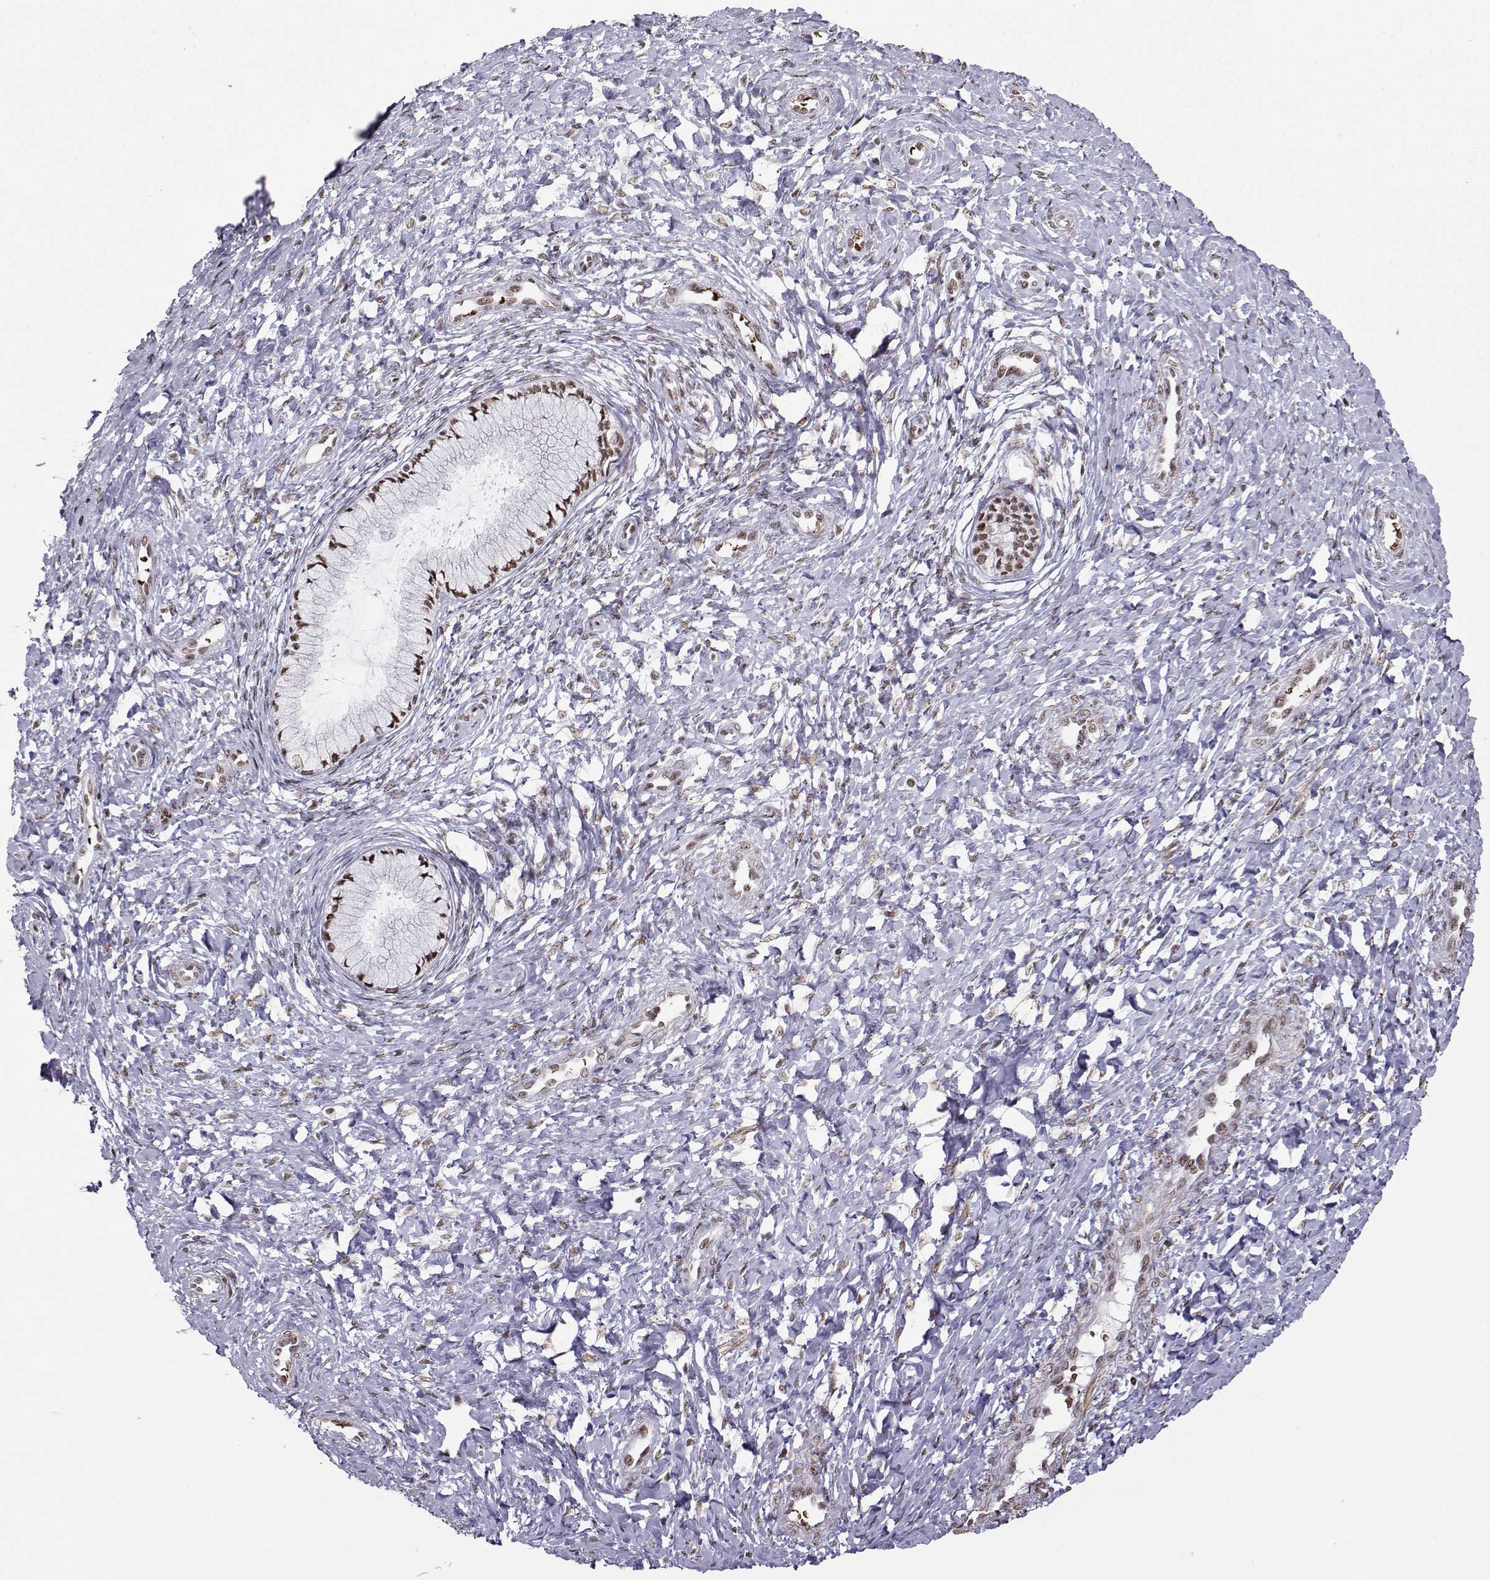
{"staining": {"intensity": "moderate", "quantity": ">75%", "location": "nuclear"}, "tissue": "cervix", "cell_type": "Glandular cells", "image_type": "normal", "snomed": [{"axis": "morphology", "description": "Normal tissue, NOS"}, {"axis": "topography", "description": "Cervix"}], "caption": "Cervix was stained to show a protein in brown. There is medium levels of moderate nuclear staining in approximately >75% of glandular cells. The staining was performed using DAB to visualize the protein expression in brown, while the nuclei were stained in blue with hematoxylin (Magnification: 20x).", "gene": "CCNK", "patient": {"sex": "female", "age": 37}}